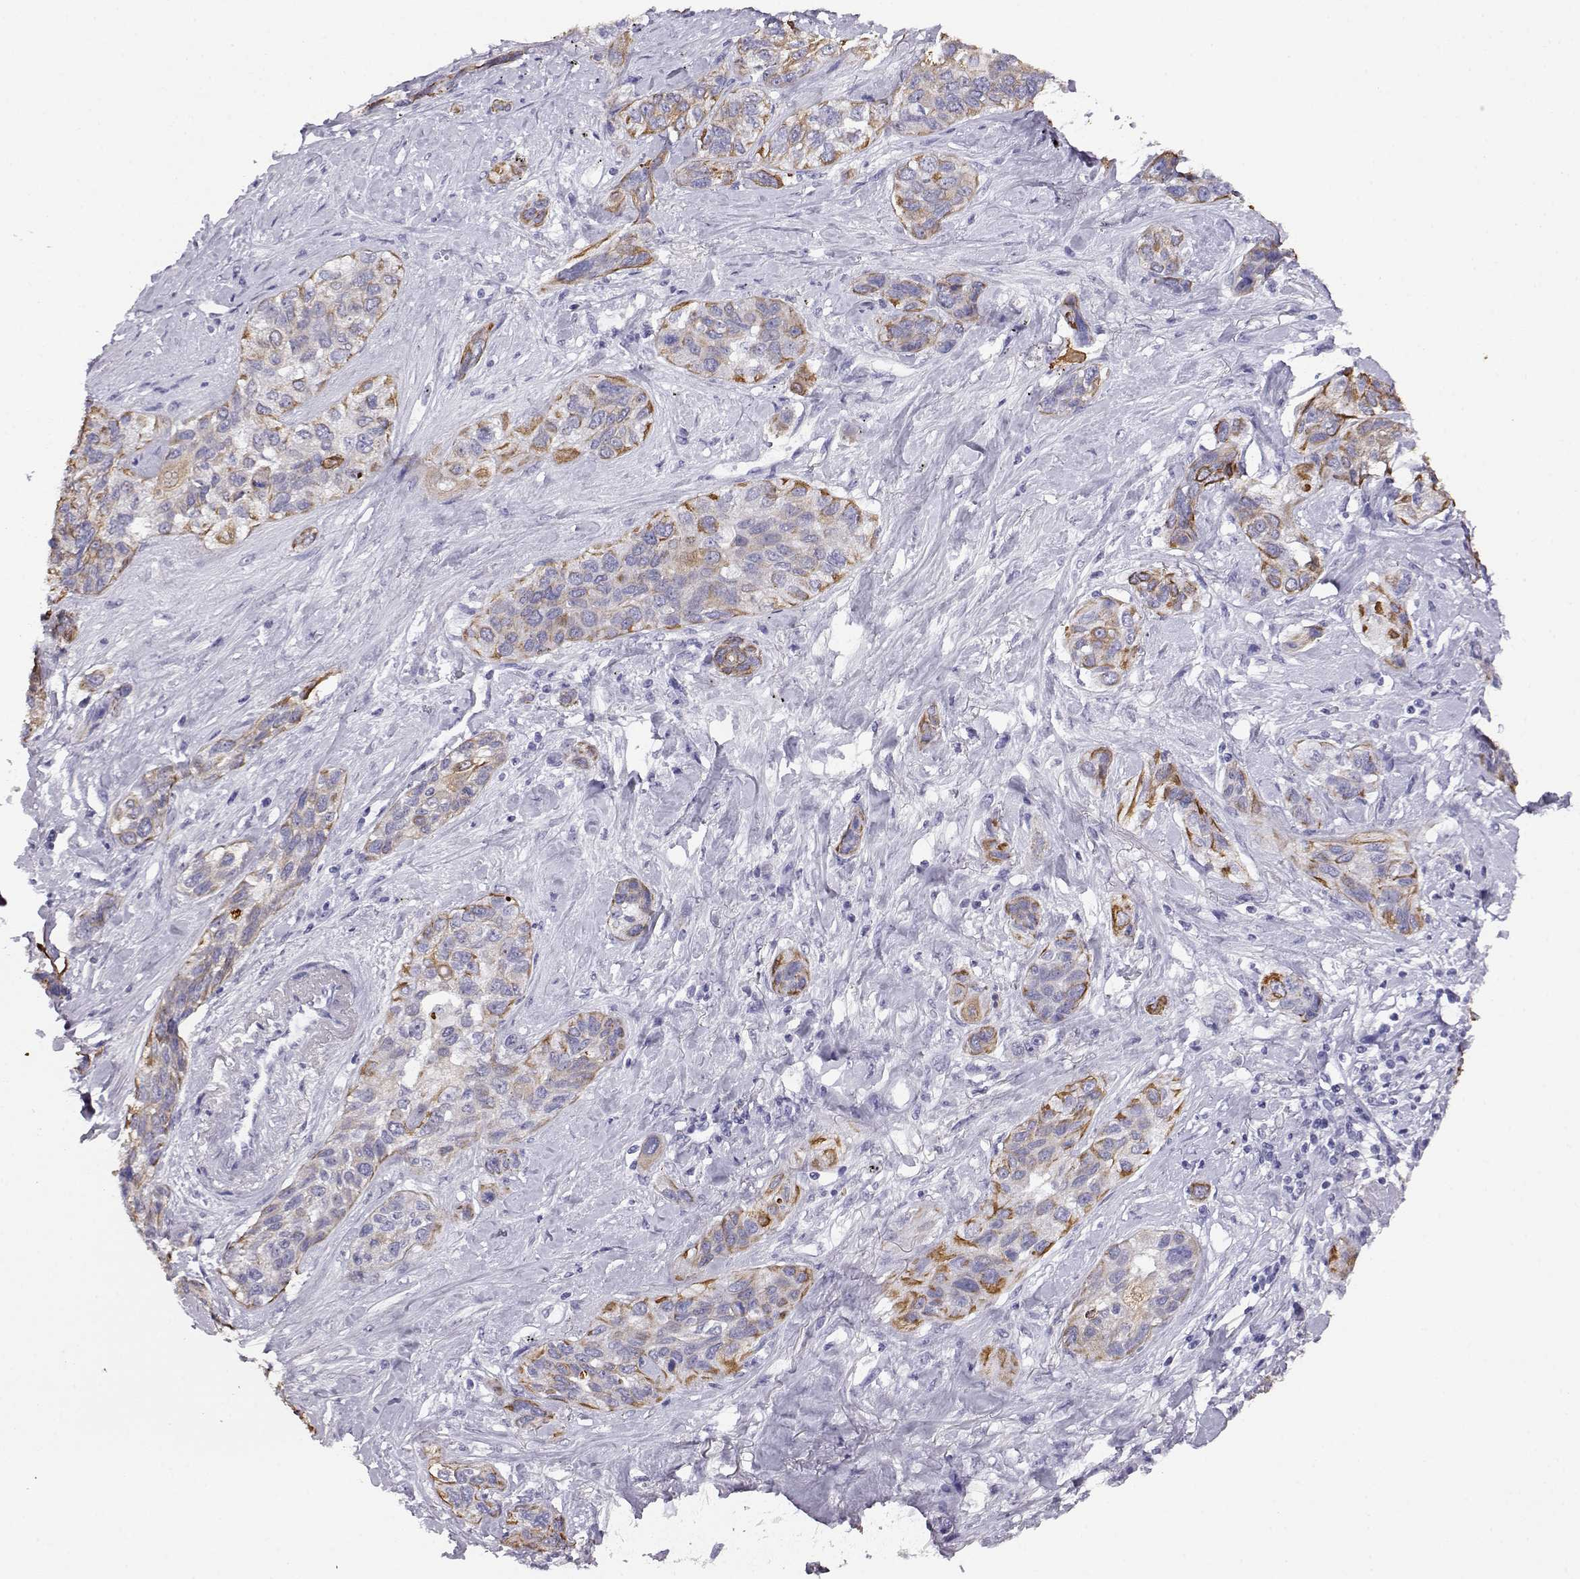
{"staining": {"intensity": "negative", "quantity": "none", "location": "none"}, "tissue": "lung cancer", "cell_type": "Tumor cells", "image_type": "cancer", "snomed": [{"axis": "morphology", "description": "Squamous cell carcinoma, NOS"}, {"axis": "topography", "description": "Lung"}], "caption": "Immunohistochemical staining of human lung cancer displays no significant expression in tumor cells.", "gene": "AKR1B1", "patient": {"sex": "female", "age": 70}}